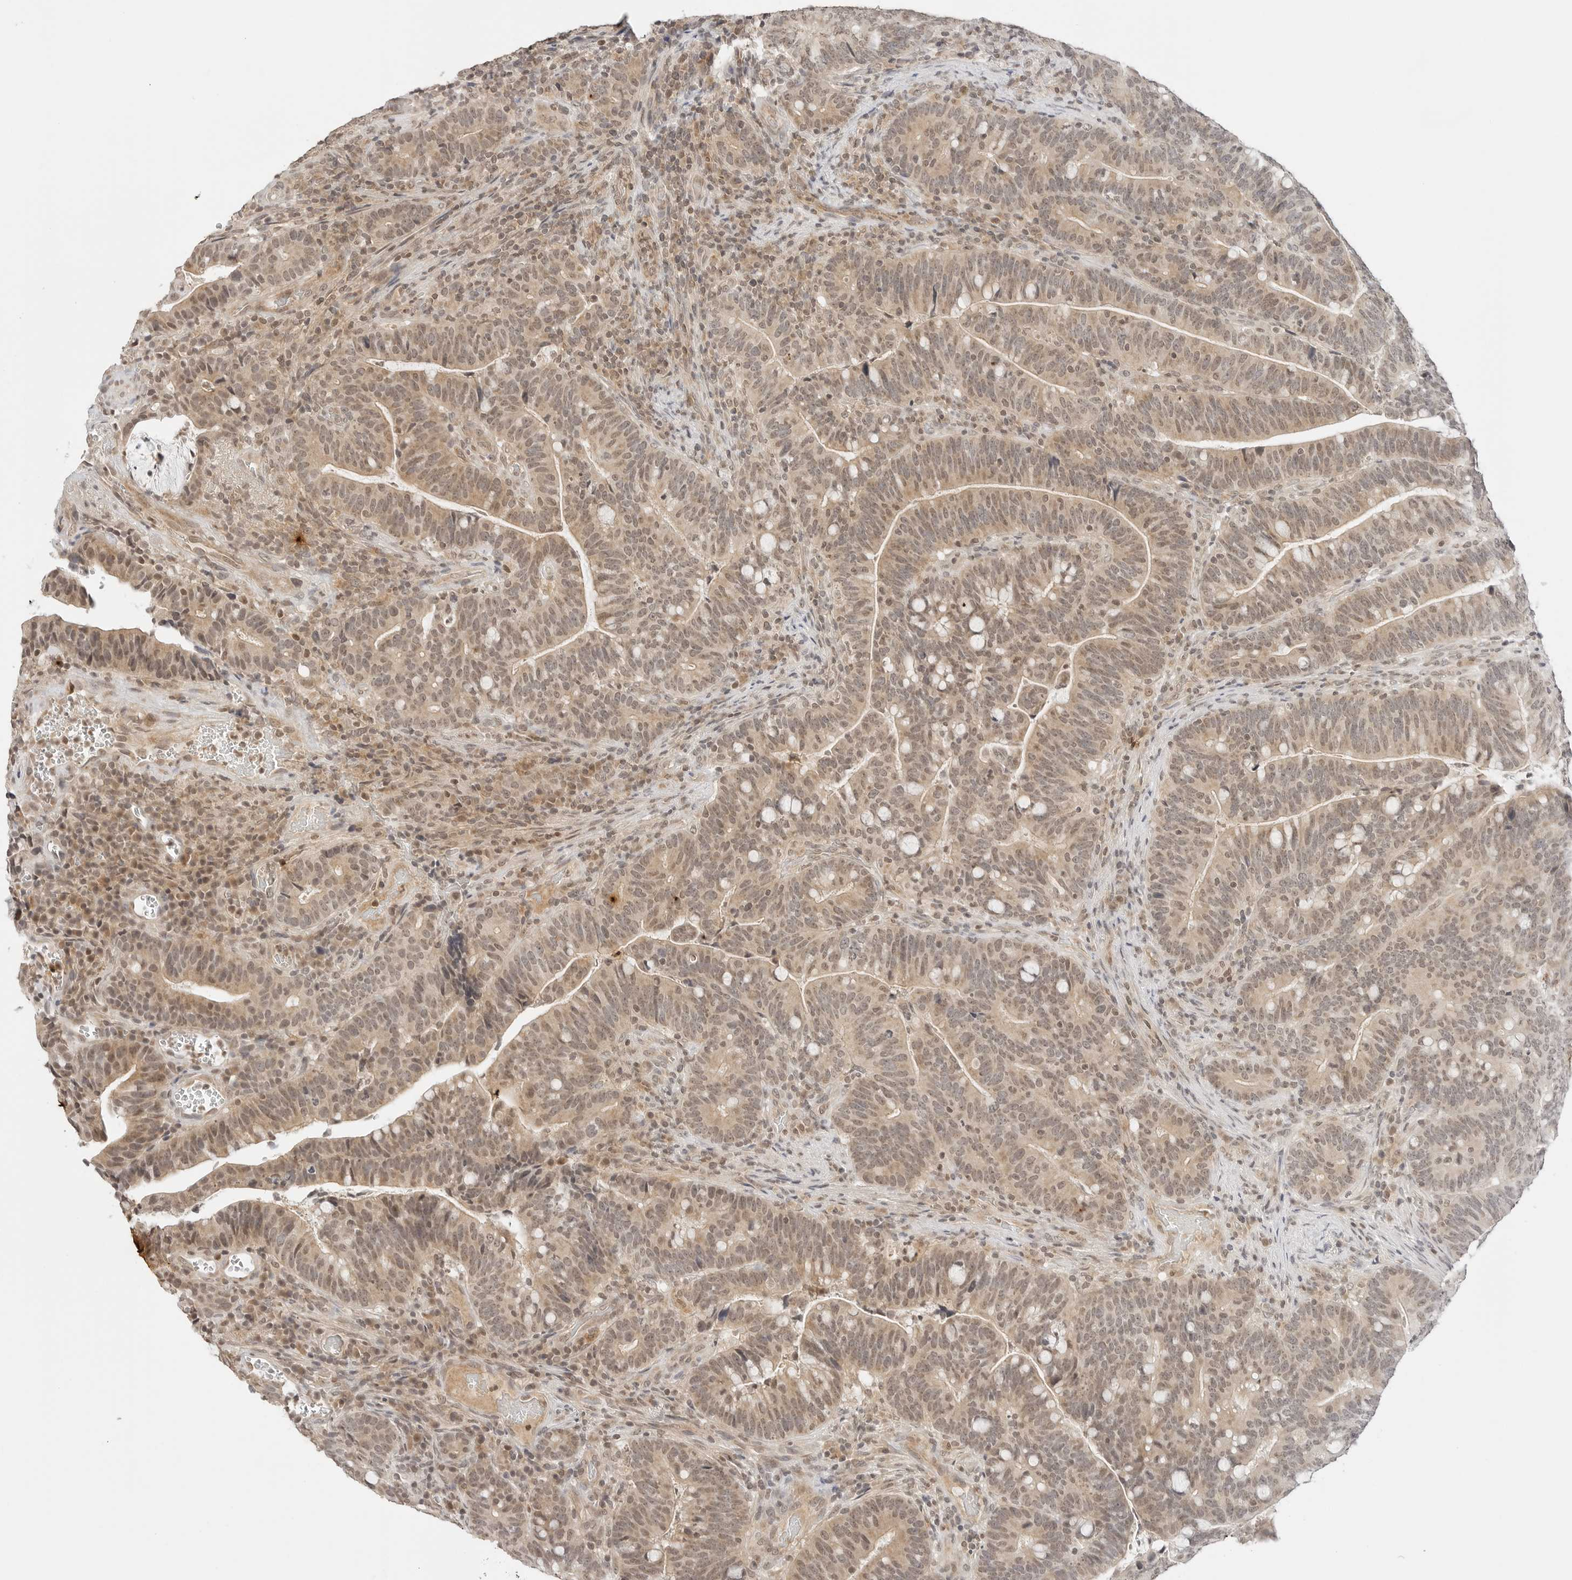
{"staining": {"intensity": "weak", "quantity": ">75%", "location": "cytoplasmic/membranous,nuclear"}, "tissue": "colorectal cancer", "cell_type": "Tumor cells", "image_type": "cancer", "snomed": [{"axis": "morphology", "description": "Adenocarcinoma, NOS"}, {"axis": "topography", "description": "Colon"}], "caption": "A brown stain shows weak cytoplasmic/membranous and nuclear staining of a protein in colorectal cancer tumor cells. The staining was performed using DAB, with brown indicating positive protein expression. Nuclei are stained blue with hematoxylin.", "gene": "GPR34", "patient": {"sex": "female", "age": 66}}